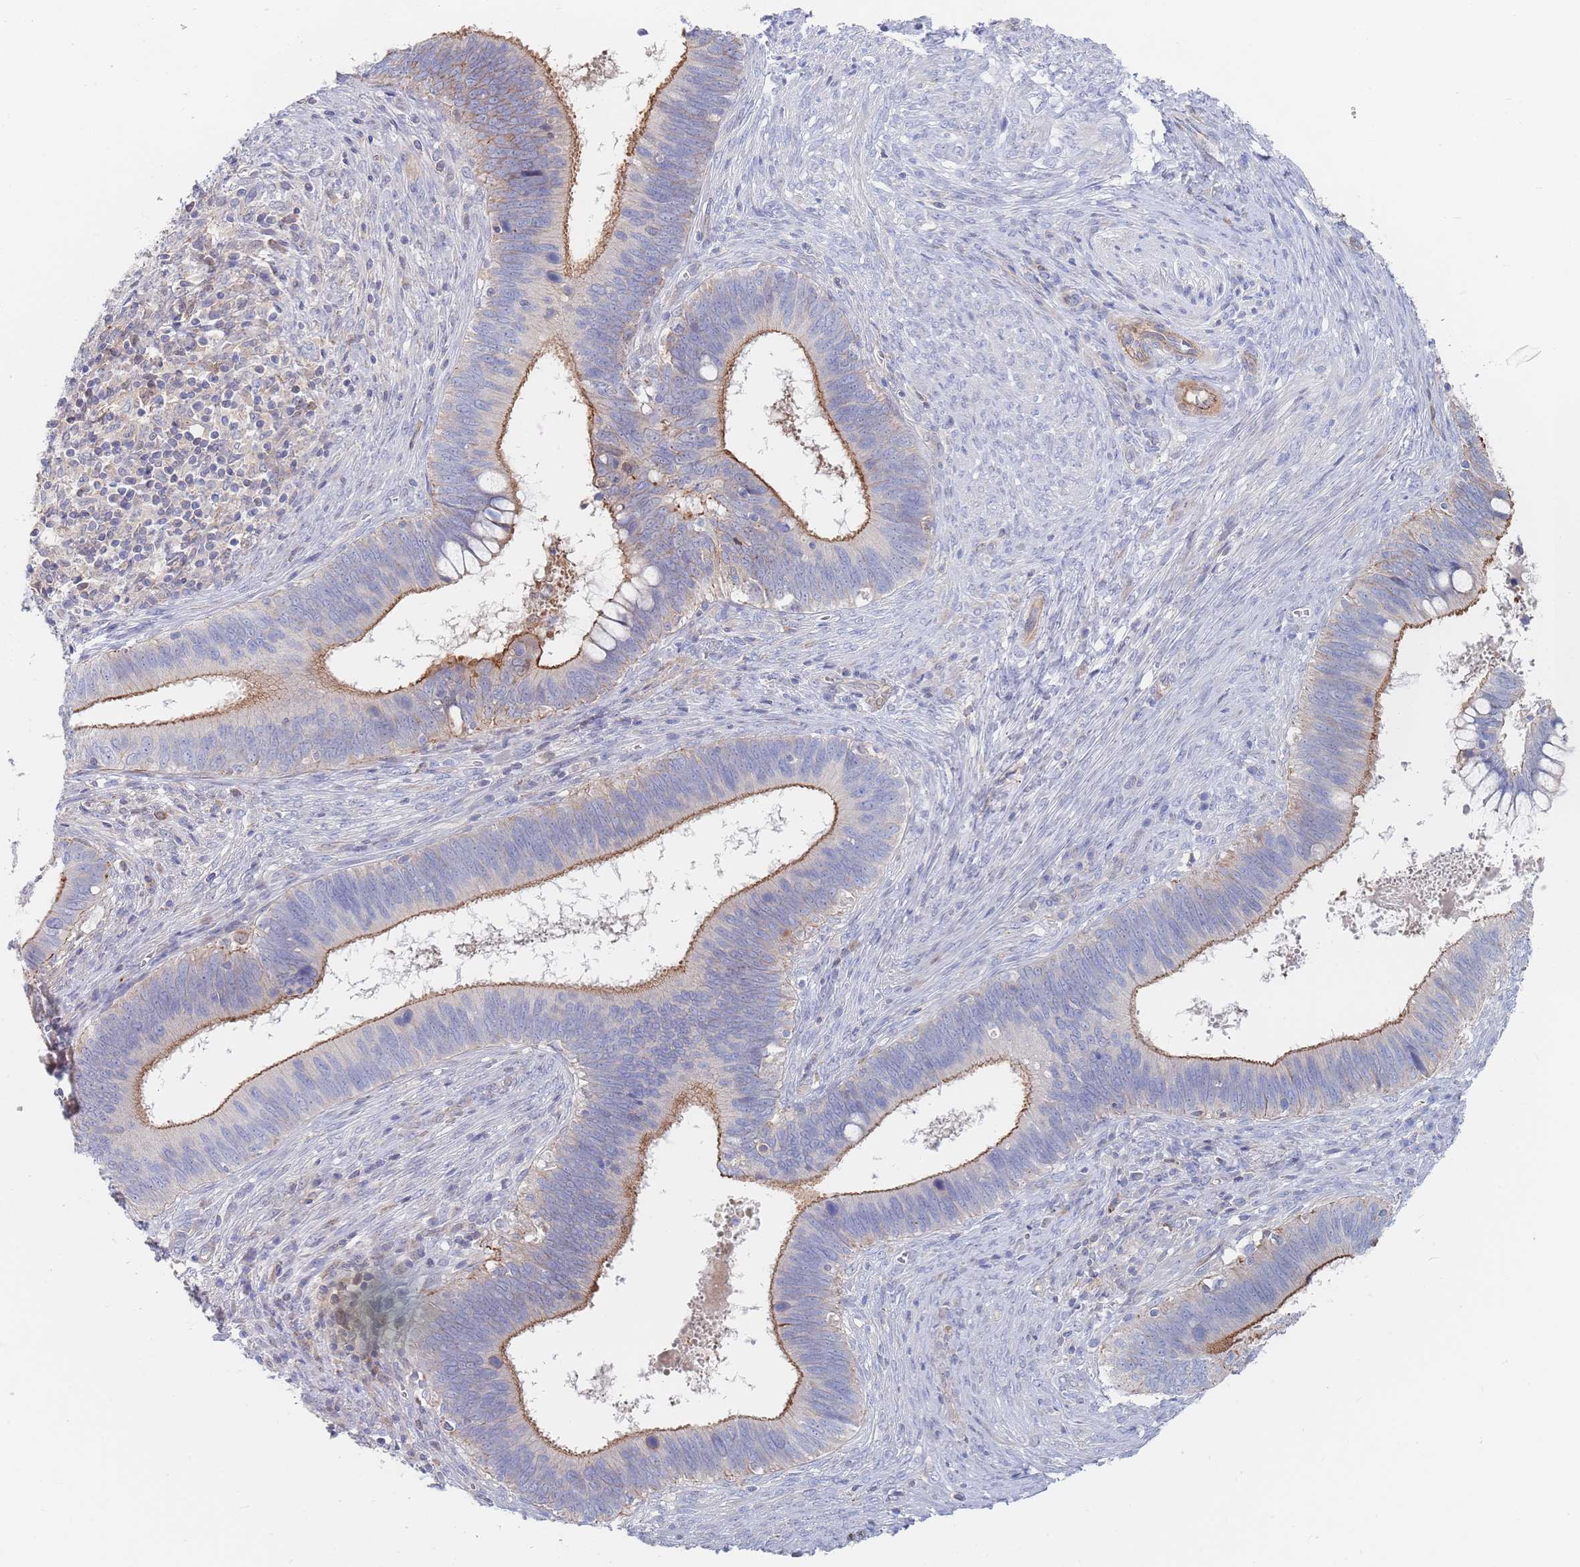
{"staining": {"intensity": "moderate", "quantity": "25%-75%", "location": "cytoplasmic/membranous"}, "tissue": "cervical cancer", "cell_type": "Tumor cells", "image_type": "cancer", "snomed": [{"axis": "morphology", "description": "Adenocarcinoma, NOS"}, {"axis": "topography", "description": "Cervix"}], "caption": "This is an image of IHC staining of adenocarcinoma (cervical), which shows moderate staining in the cytoplasmic/membranous of tumor cells.", "gene": "G6PC1", "patient": {"sex": "female", "age": 42}}